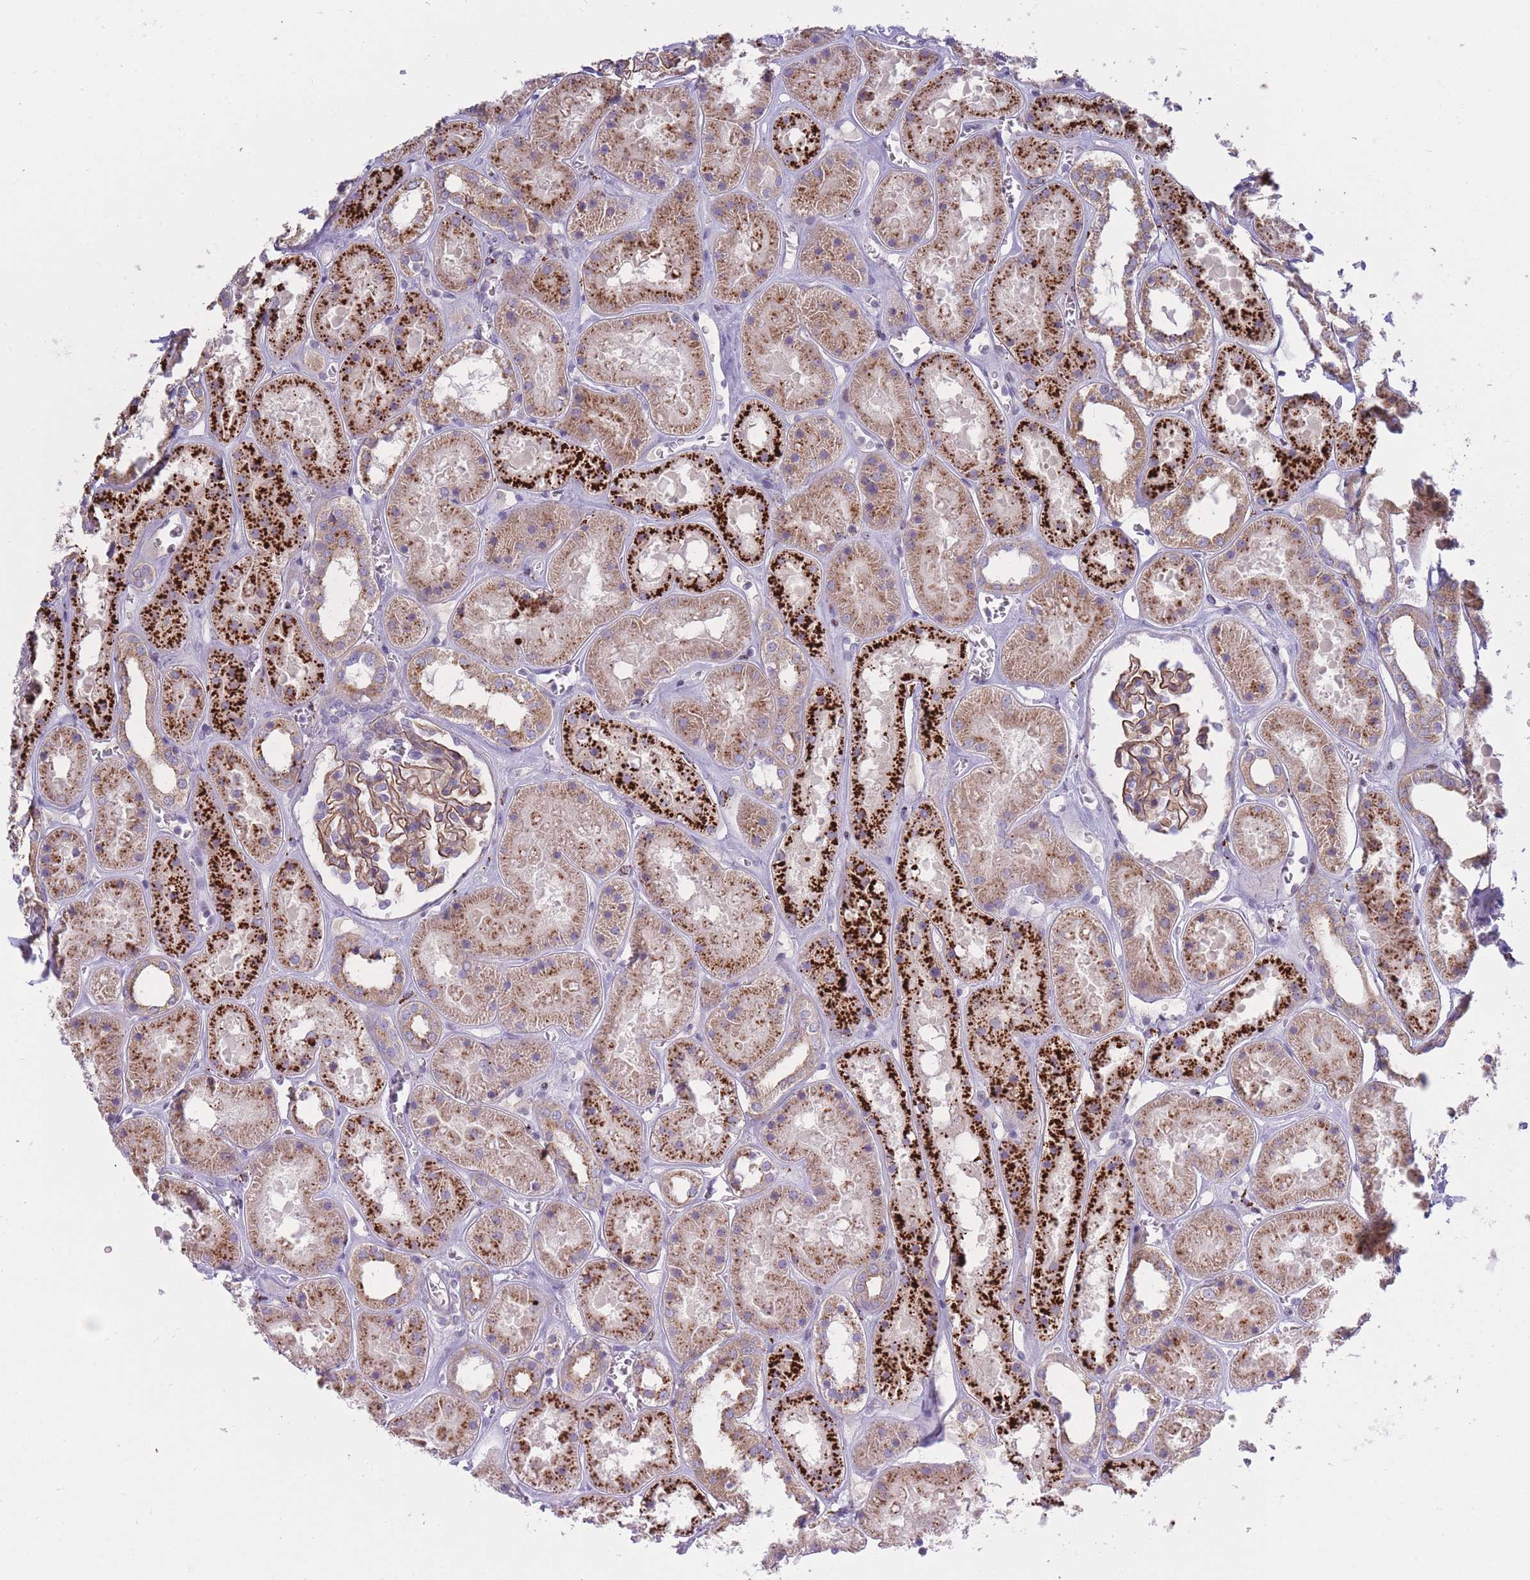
{"staining": {"intensity": "moderate", "quantity": "25%-75%", "location": "cytoplasmic/membranous"}, "tissue": "kidney", "cell_type": "Cells in glomeruli", "image_type": "normal", "snomed": [{"axis": "morphology", "description": "Normal tissue, NOS"}, {"axis": "topography", "description": "Kidney"}], "caption": "Immunohistochemistry (IHC) of unremarkable human kidney displays medium levels of moderate cytoplasmic/membranous positivity in approximately 25%-75% of cells in glomeruli. The staining was performed using DAB, with brown indicating positive protein expression. Nuclei are stained blue with hematoxylin.", "gene": "TRIM61", "patient": {"sex": "female", "age": 41}}